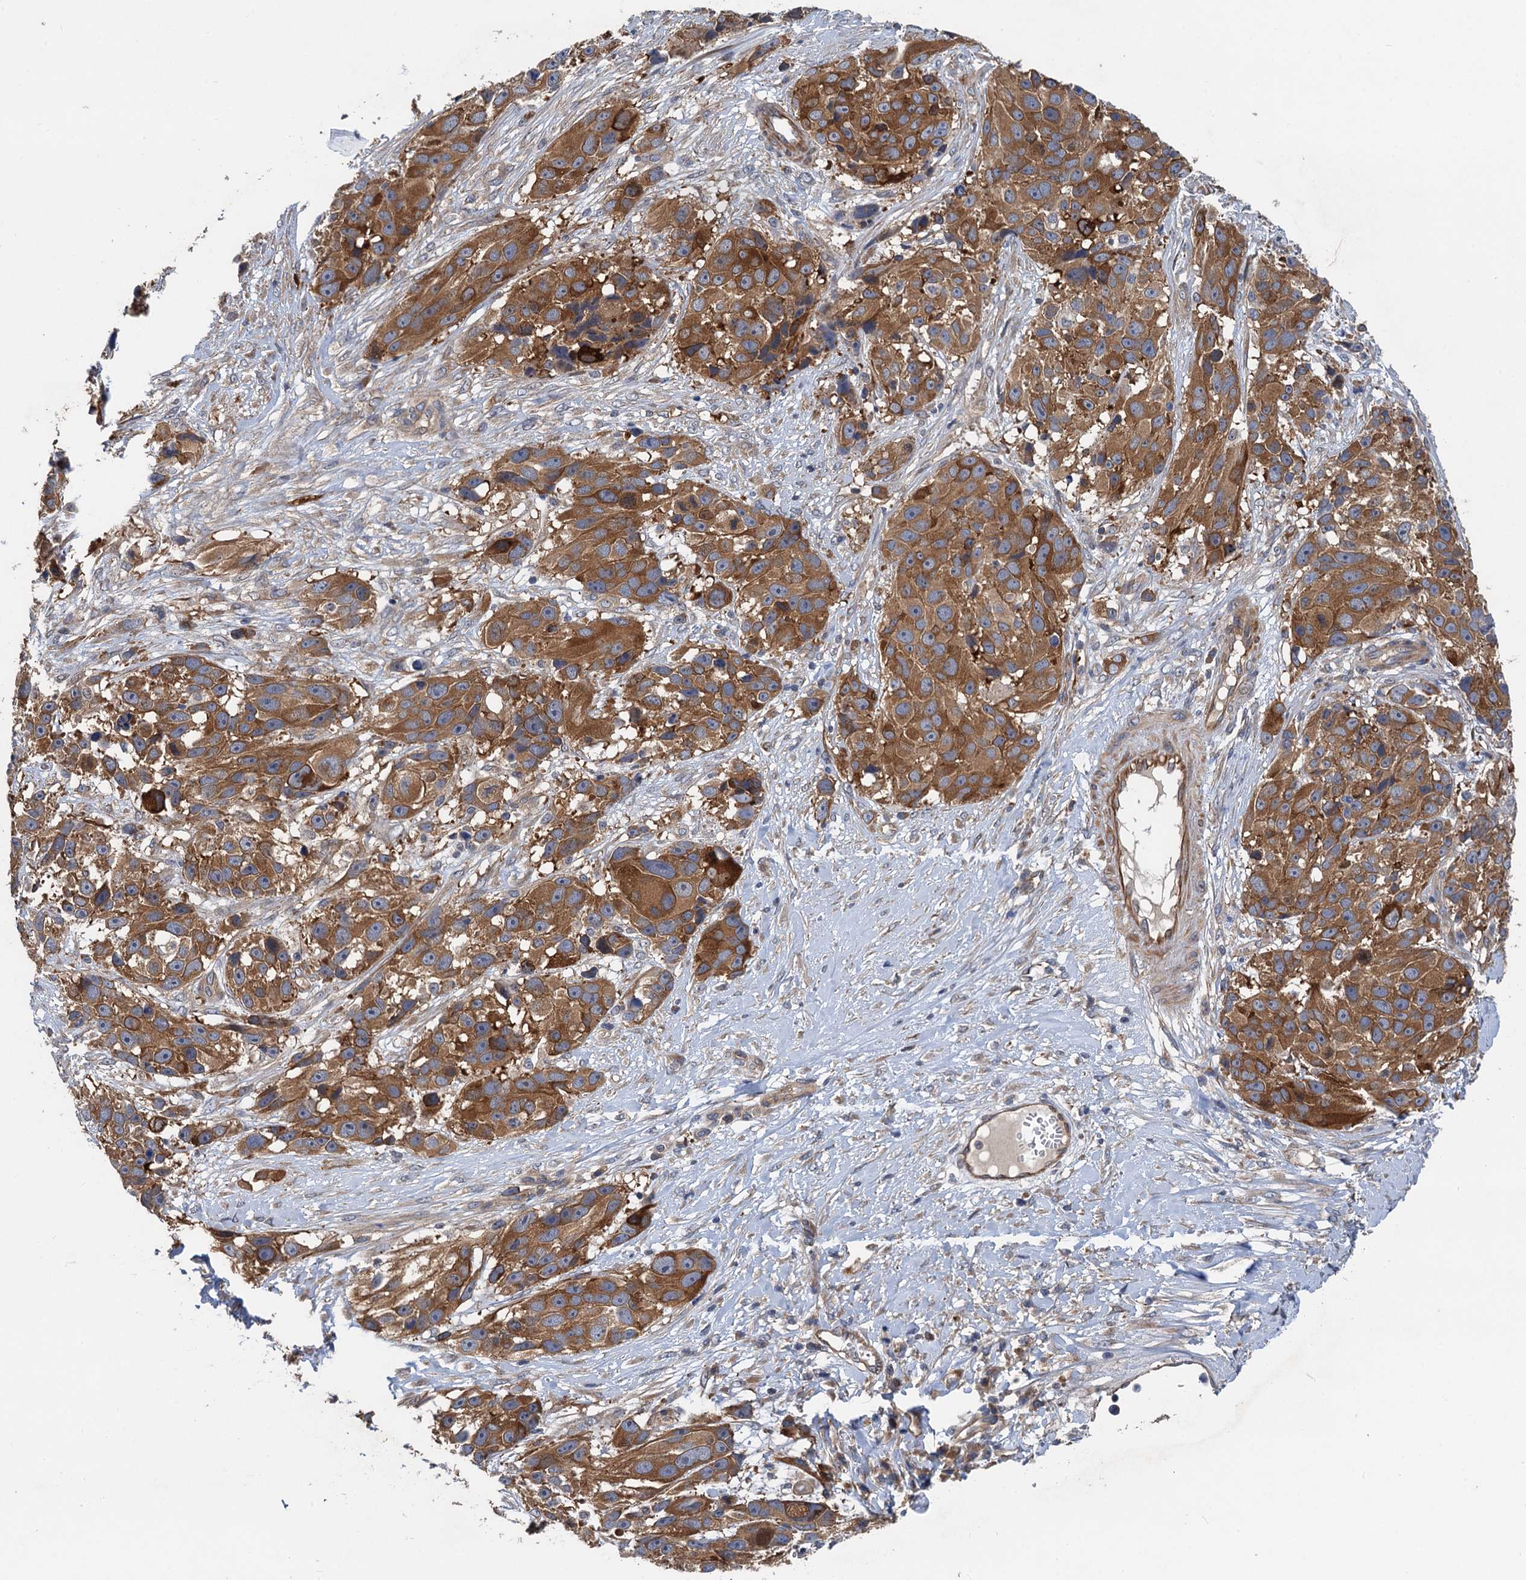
{"staining": {"intensity": "strong", "quantity": ">75%", "location": "cytoplasmic/membranous"}, "tissue": "melanoma", "cell_type": "Tumor cells", "image_type": "cancer", "snomed": [{"axis": "morphology", "description": "Malignant melanoma, NOS"}, {"axis": "topography", "description": "Skin"}], "caption": "This is a histology image of IHC staining of melanoma, which shows strong positivity in the cytoplasmic/membranous of tumor cells.", "gene": "PJA2", "patient": {"sex": "male", "age": 84}}